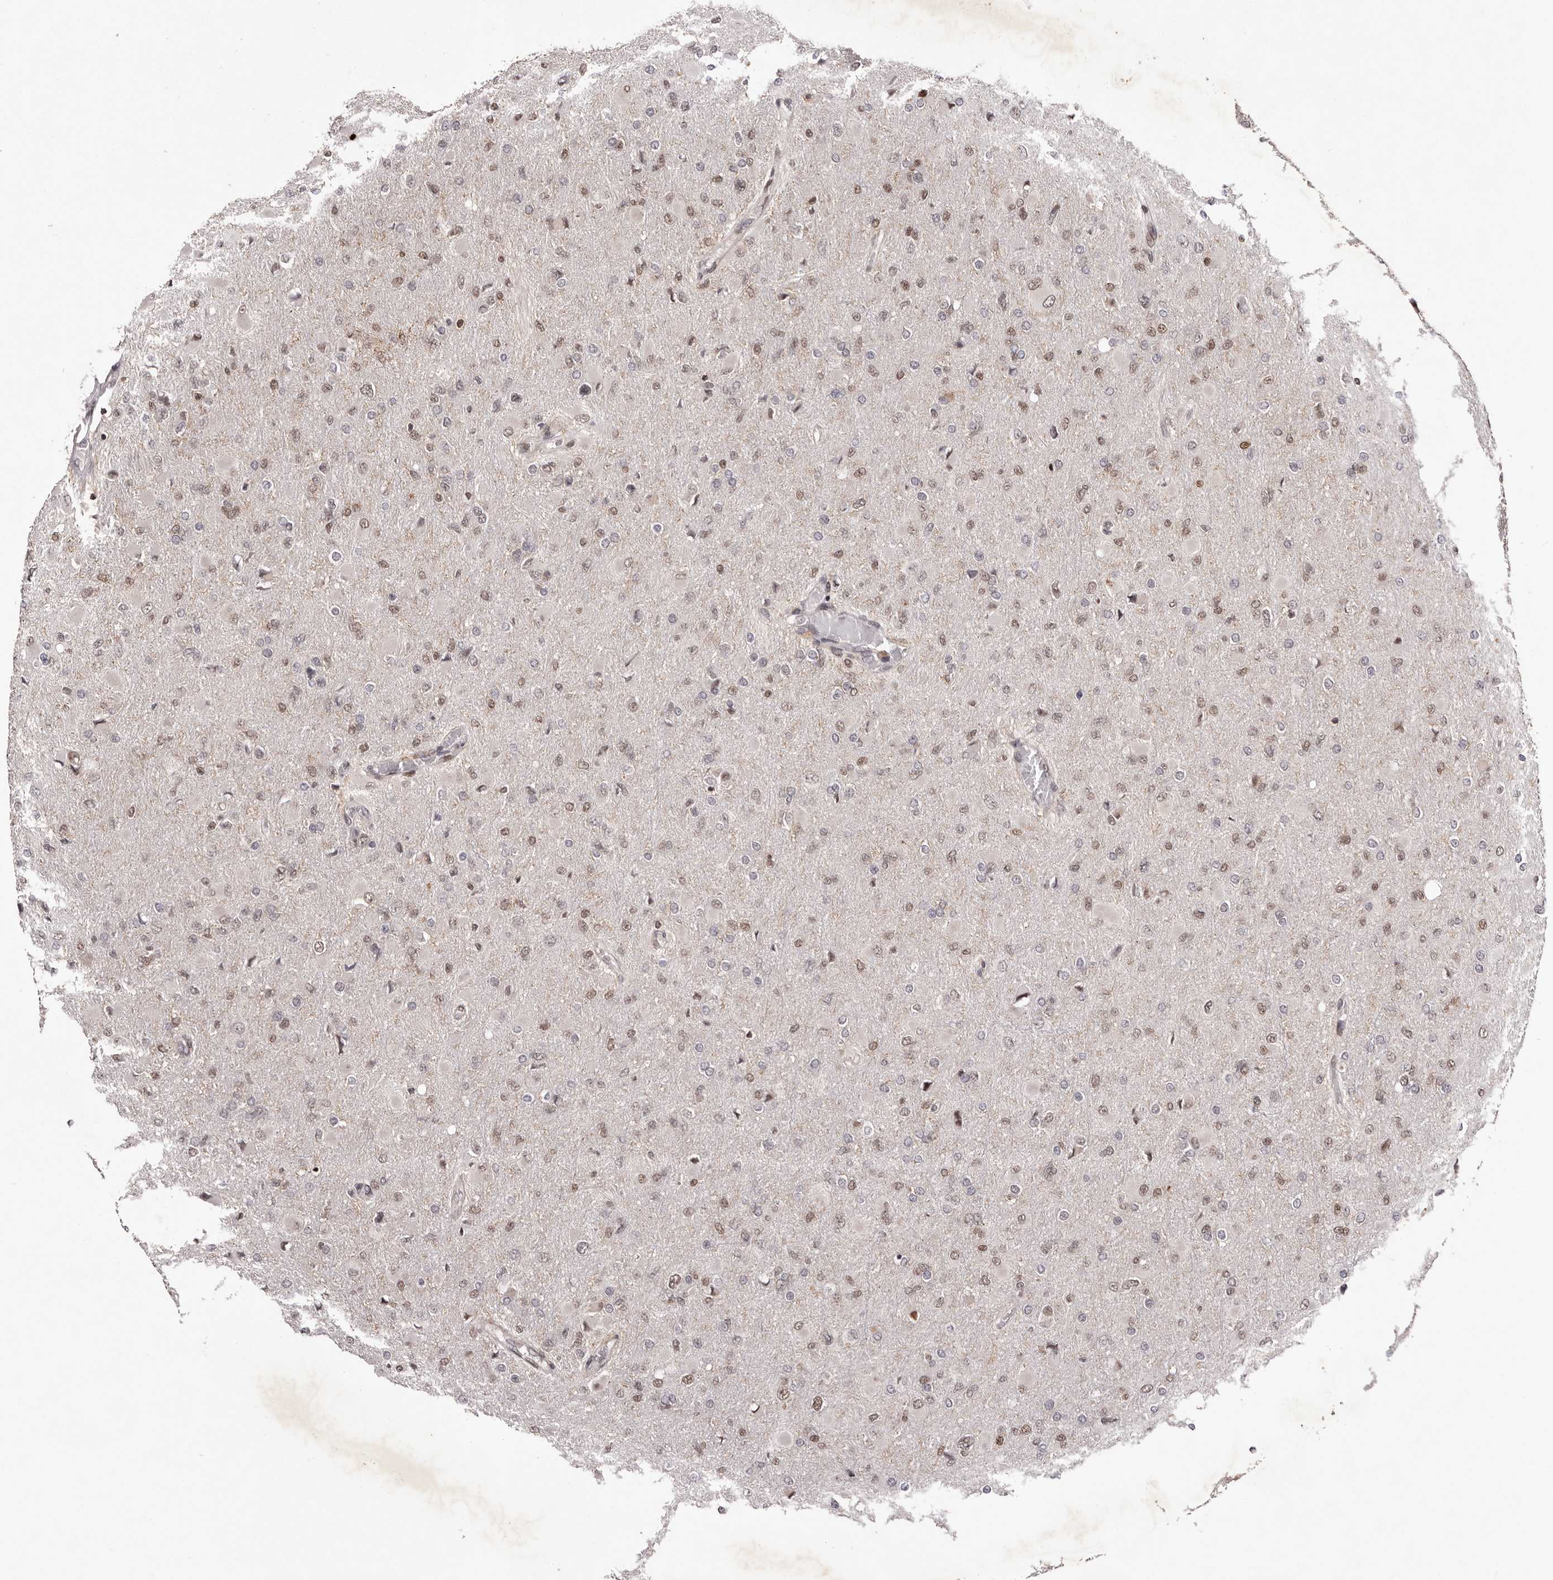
{"staining": {"intensity": "weak", "quantity": "25%-75%", "location": "nuclear"}, "tissue": "glioma", "cell_type": "Tumor cells", "image_type": "cancer", "snomed": [{"axis": "morphology", "description": "Glioma, malignant, High grade"}, {"axis": "topography", "description": "Cerebral cortex"}], "caption": "About 25%-75% of tumor cells in glioma reveal weak nuclear protein expression as visualized by brown immunohistochemical staining.", "gene": "FBXO5", "patient": {"sex": "female", "age": 36}}